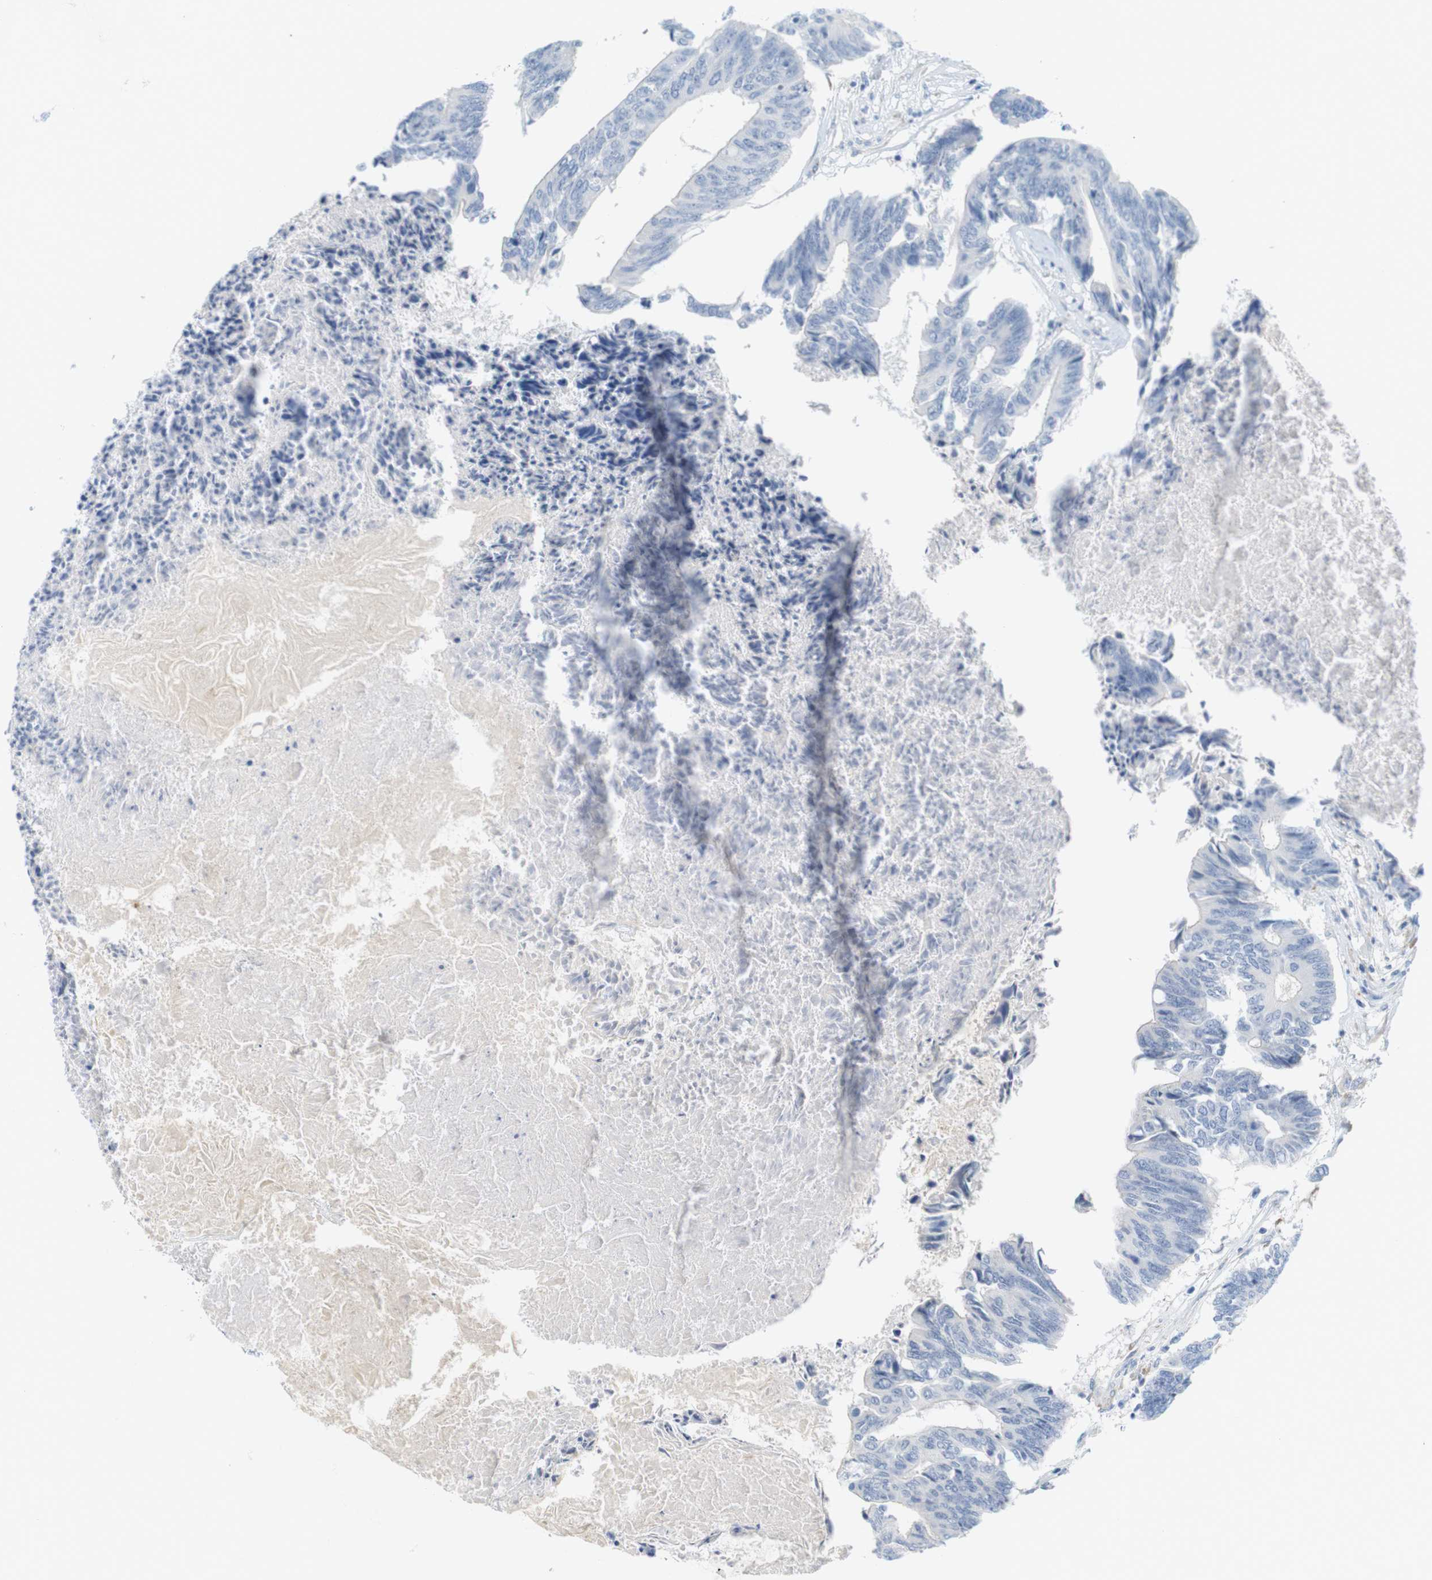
{"staining": {"intensity": "negative", "quantity": "none", "location": "none"}, "tissue": "colorectal cancer", "cell_type": "Tumor cells", "image_type": "cancer", "snomed": [{"axis": "morphology", "description": "Adenocarcinoma, NOS"}, {"axis": "topography", "description": "Rectum"}], "caption": "Photomicrograph shows no protein expression in tumor cells of colorectal cancer (adenocarcinoma) tissue.", "gene": "RGS9", "patient": {"sex": "male", "age": 63}}